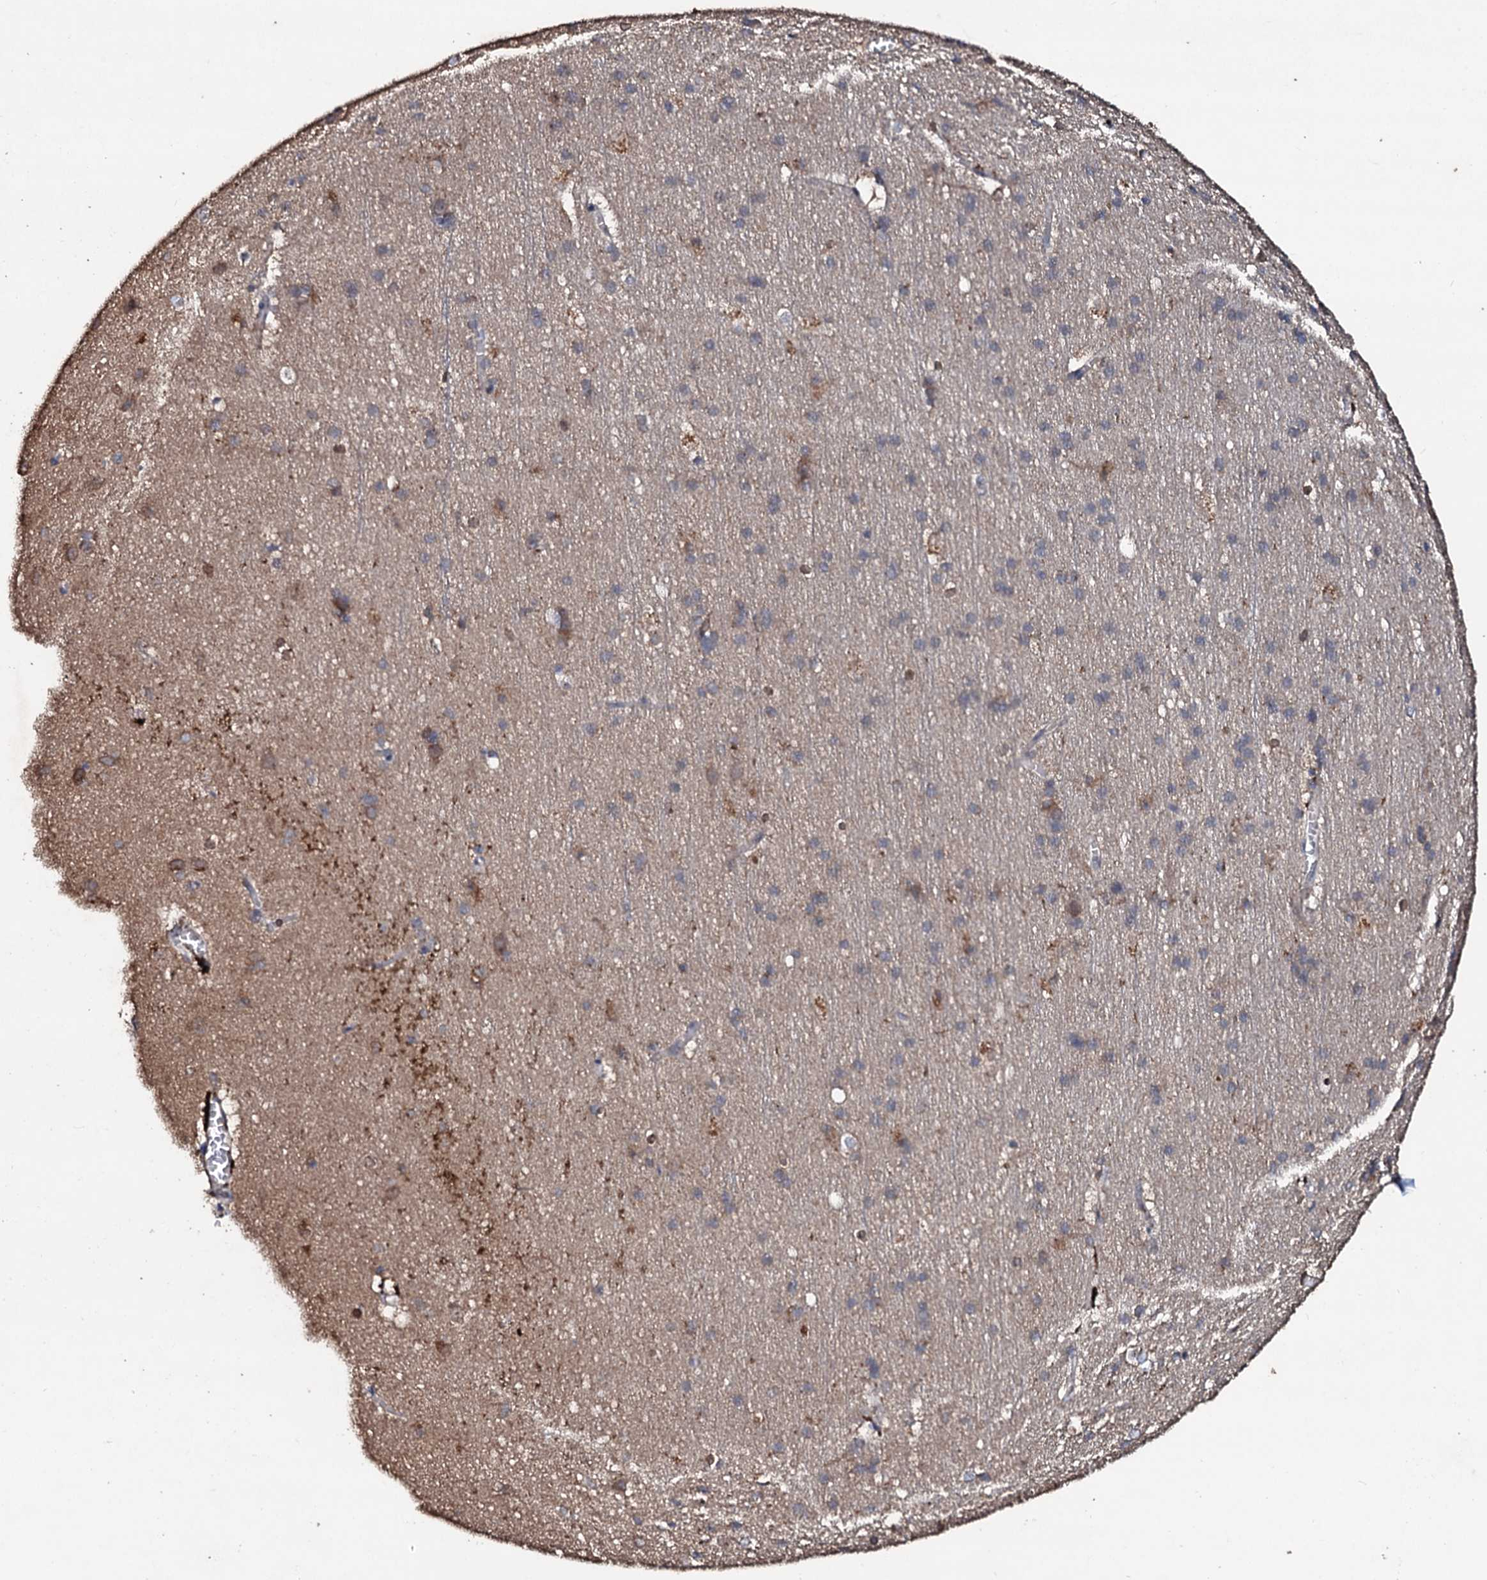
{"staining": {"intensity": "moderate", "quantity": ">75%", "location": "cytoplasmic/membranous"}, "tissue": "cerebral cortex", "cell_type": "Endothelial cells", "image_type": "normal", "snomed": [{"axis": "morphology", "description": "Normal tissue, NOS"}, {"axis": "topography", "description": "Cerebral cortex"}], "caption": "Benign cerebral cortex reveals moderate cytoplasmic/membranous staining in about >75% of endothelial cells, visualized by immunohistochemistry. The staining was performed using DAB to visualize the protein expression in brown, while the nuclei were stained in blue with hematoxylin (Magnification: 20x).", "gene": "SDHAF2", "patient": {"sex": "male", "age": 54}}